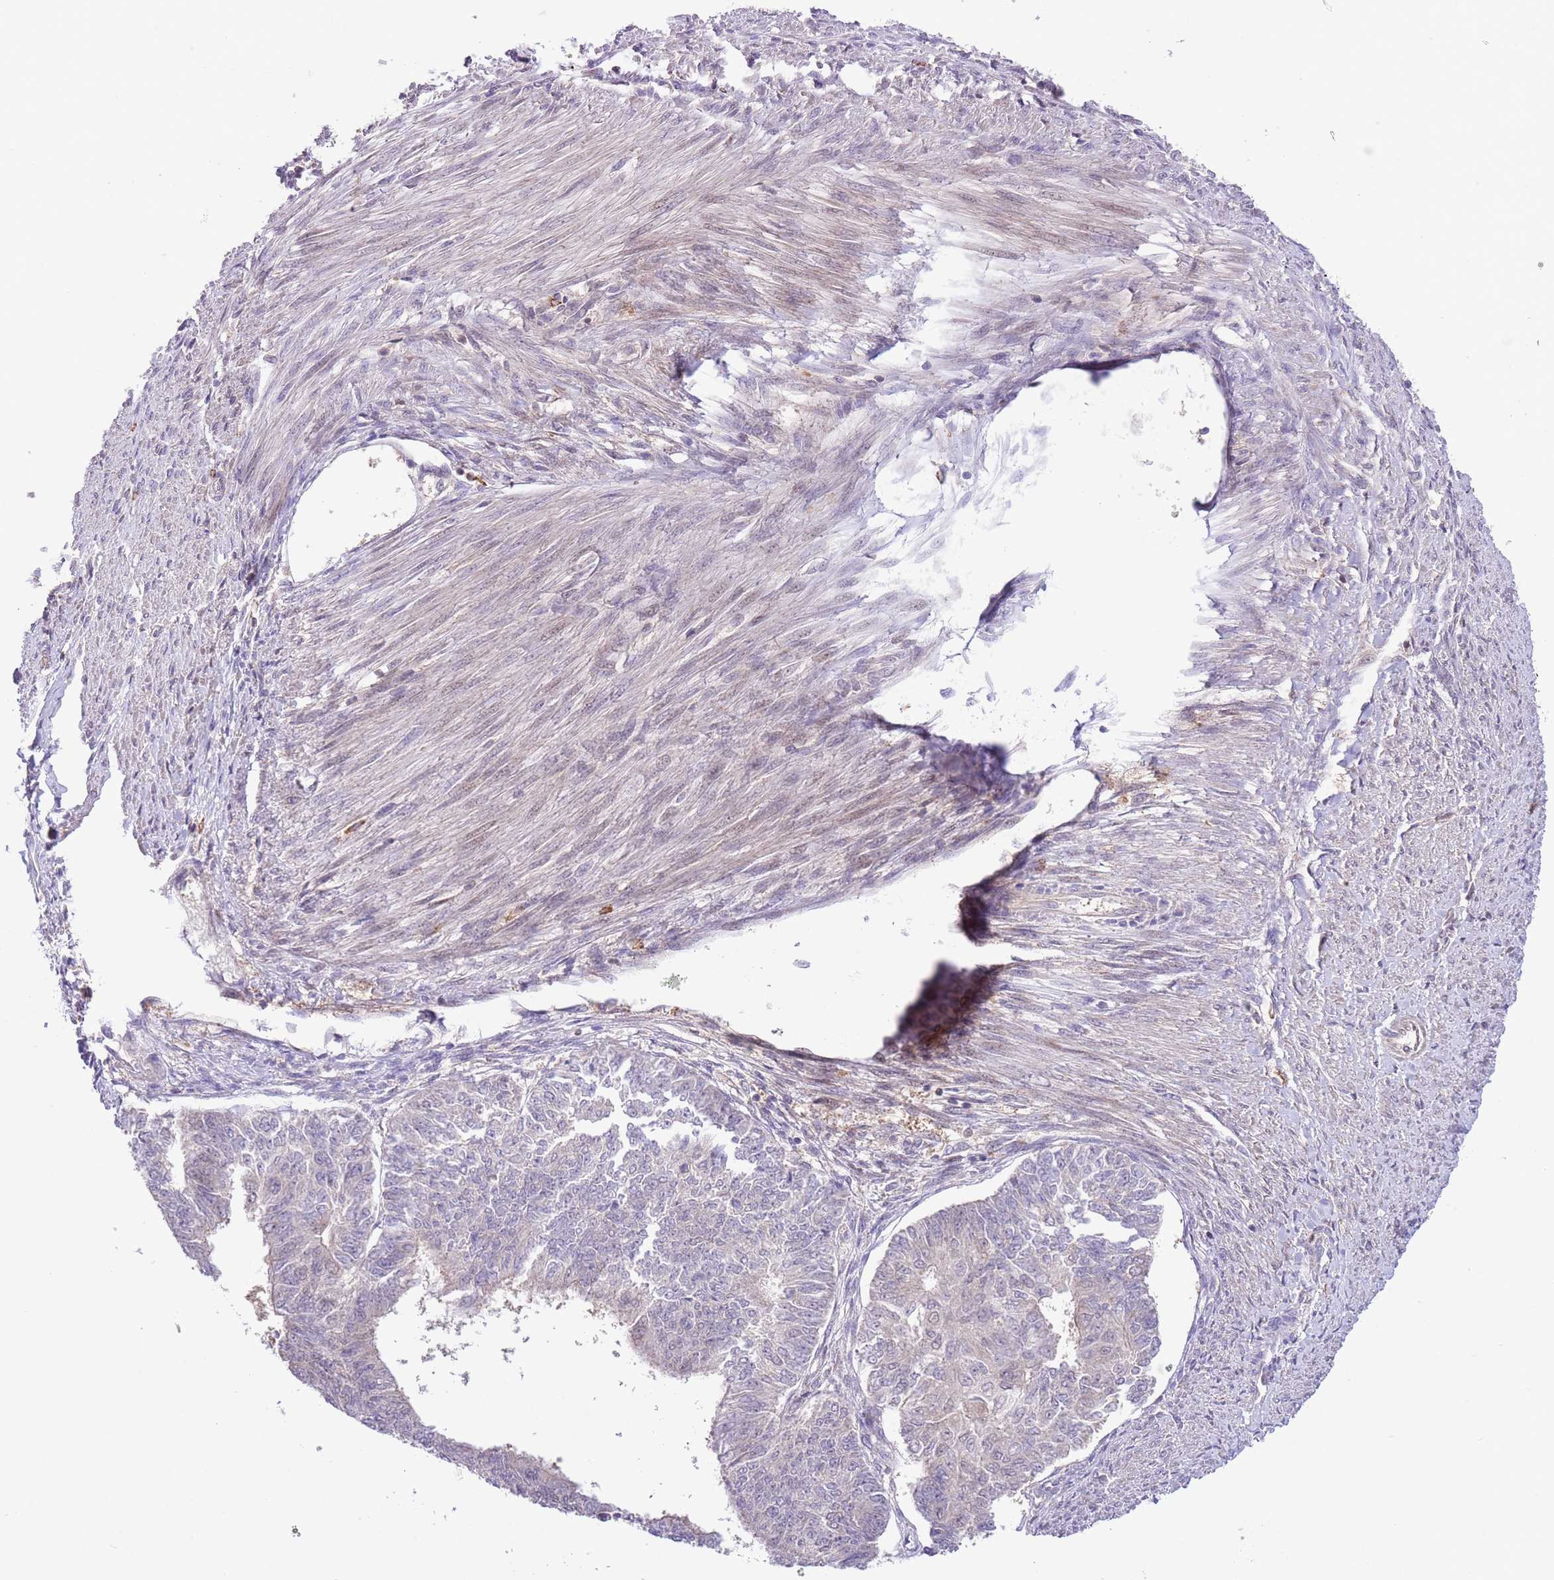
{"staining": {"intensity": "negative", "quantity": "none", "location": "none"}, "tissue": "endometrial cancer", "cell_type": "Tumor cells", "image_type": "cancer", "snomed": [{"axis": "morphology", "description": "Adenocarcinoma, NOS"}, {"axis": "topography", "description": "Endometrium"}], "caption": "Immunohistochemistry histopathology image of adenocarcinoma (endometrial) stained for a protein (brown), which demonstrates no expression in tumor cells.", "gene": "HDHD2", "patient": {"sex": "female", "age": 32}}